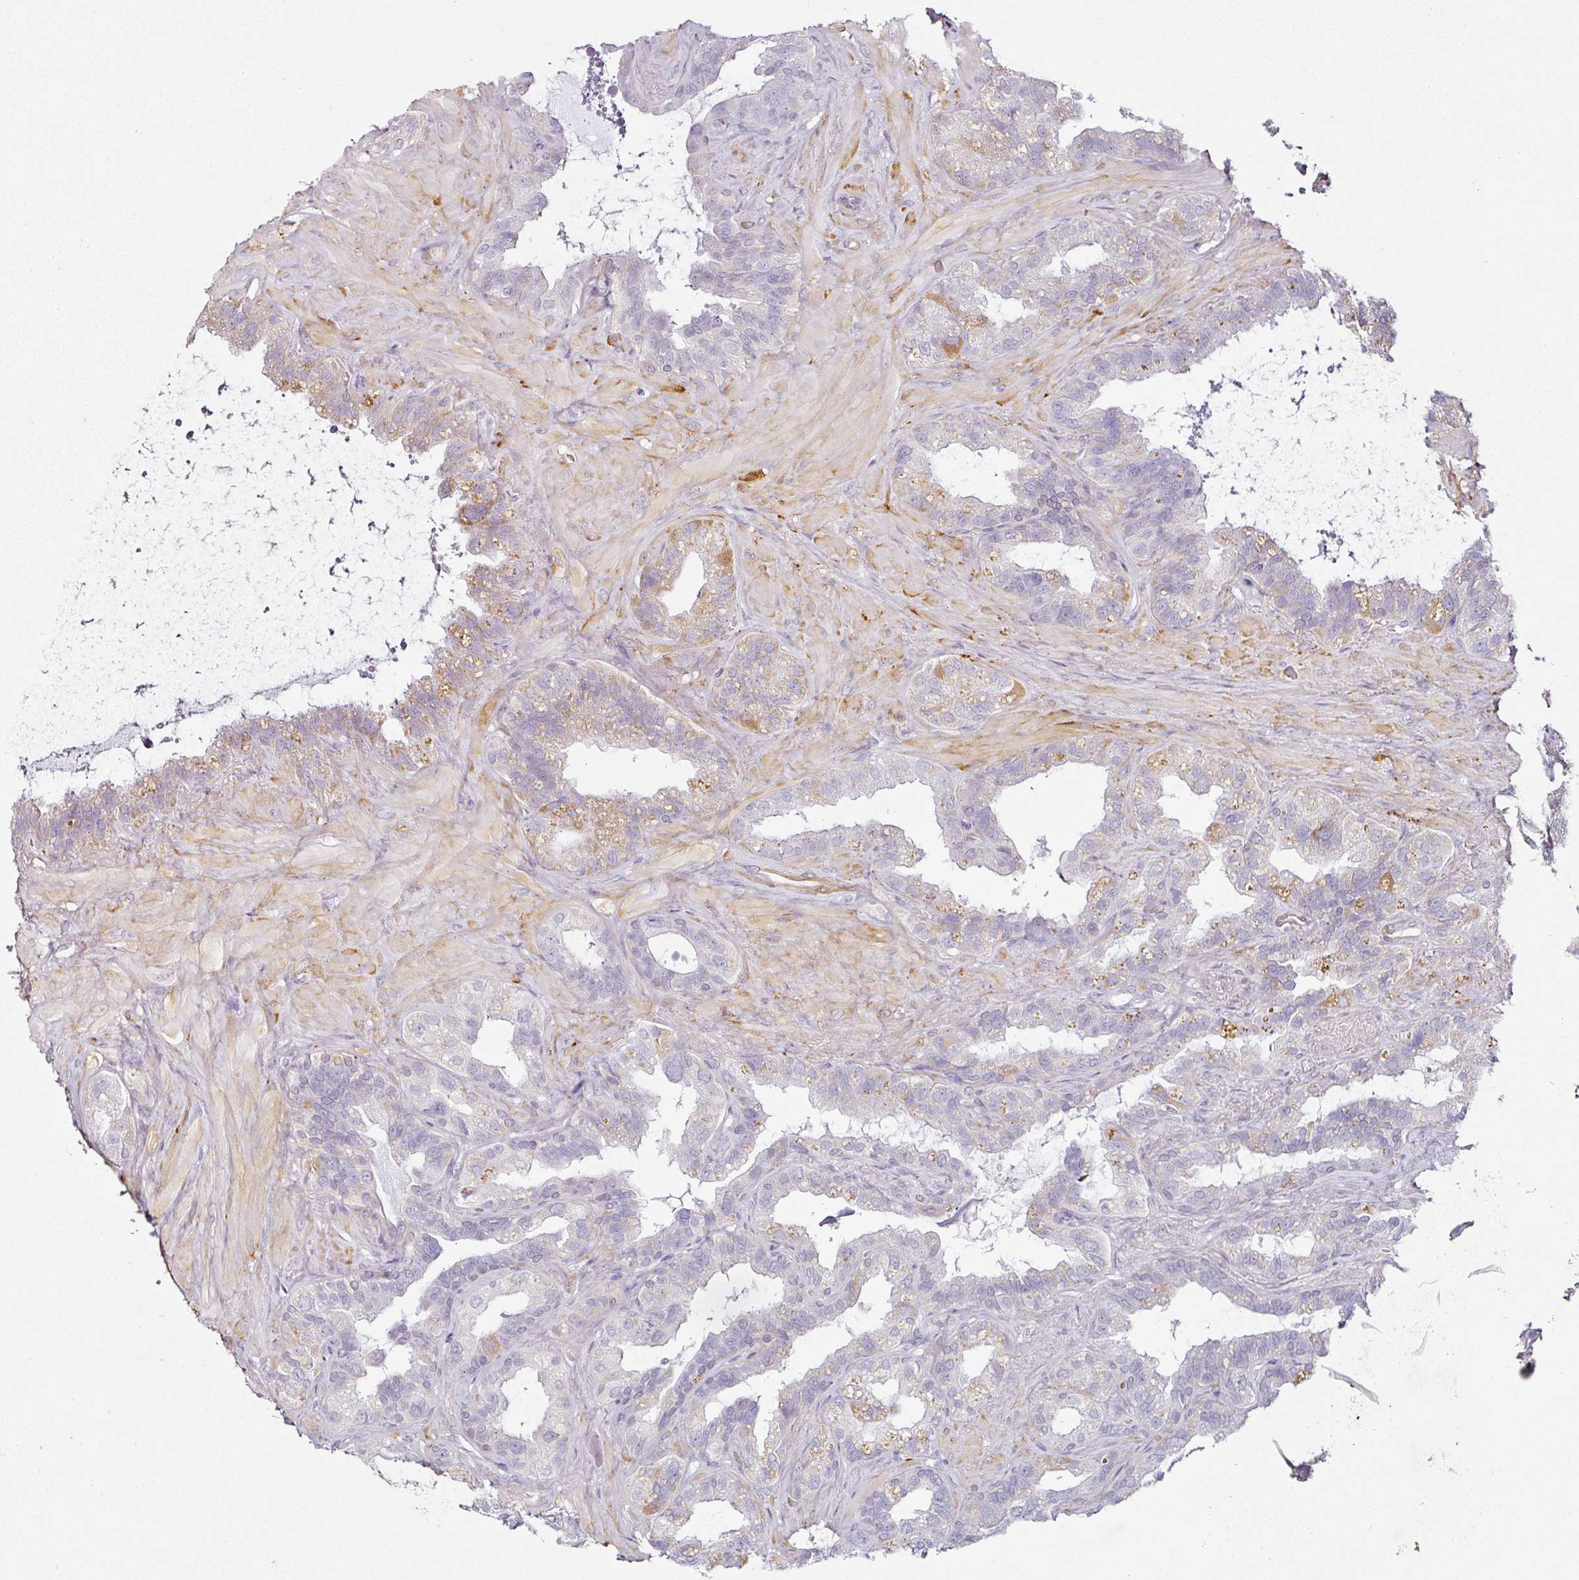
{"staining": {"intensity": "moderate", "quantity": "<25%", "location": "cytoplasmic/membranous"}, "tissue": "seminal vesicle", "cell_type": "Glandular cells", "image_type": "normal", "snomed": [{"axis": "morphology", "description": "Normal tissue, NOS"}, {"axis": "topography", "description": "Seminal veicle"}, {"axis": "topography", "description": "Peripheral nerve tissue"}], "caption": "Brown immunohistochemical staining in unremarkable seminal vesicle exhibits moderate cytoplasmic/membranous expression in approximately <25% of glandular cells.", "gene": "CAP2", "patient": {"sex": "male", "age": 76}}